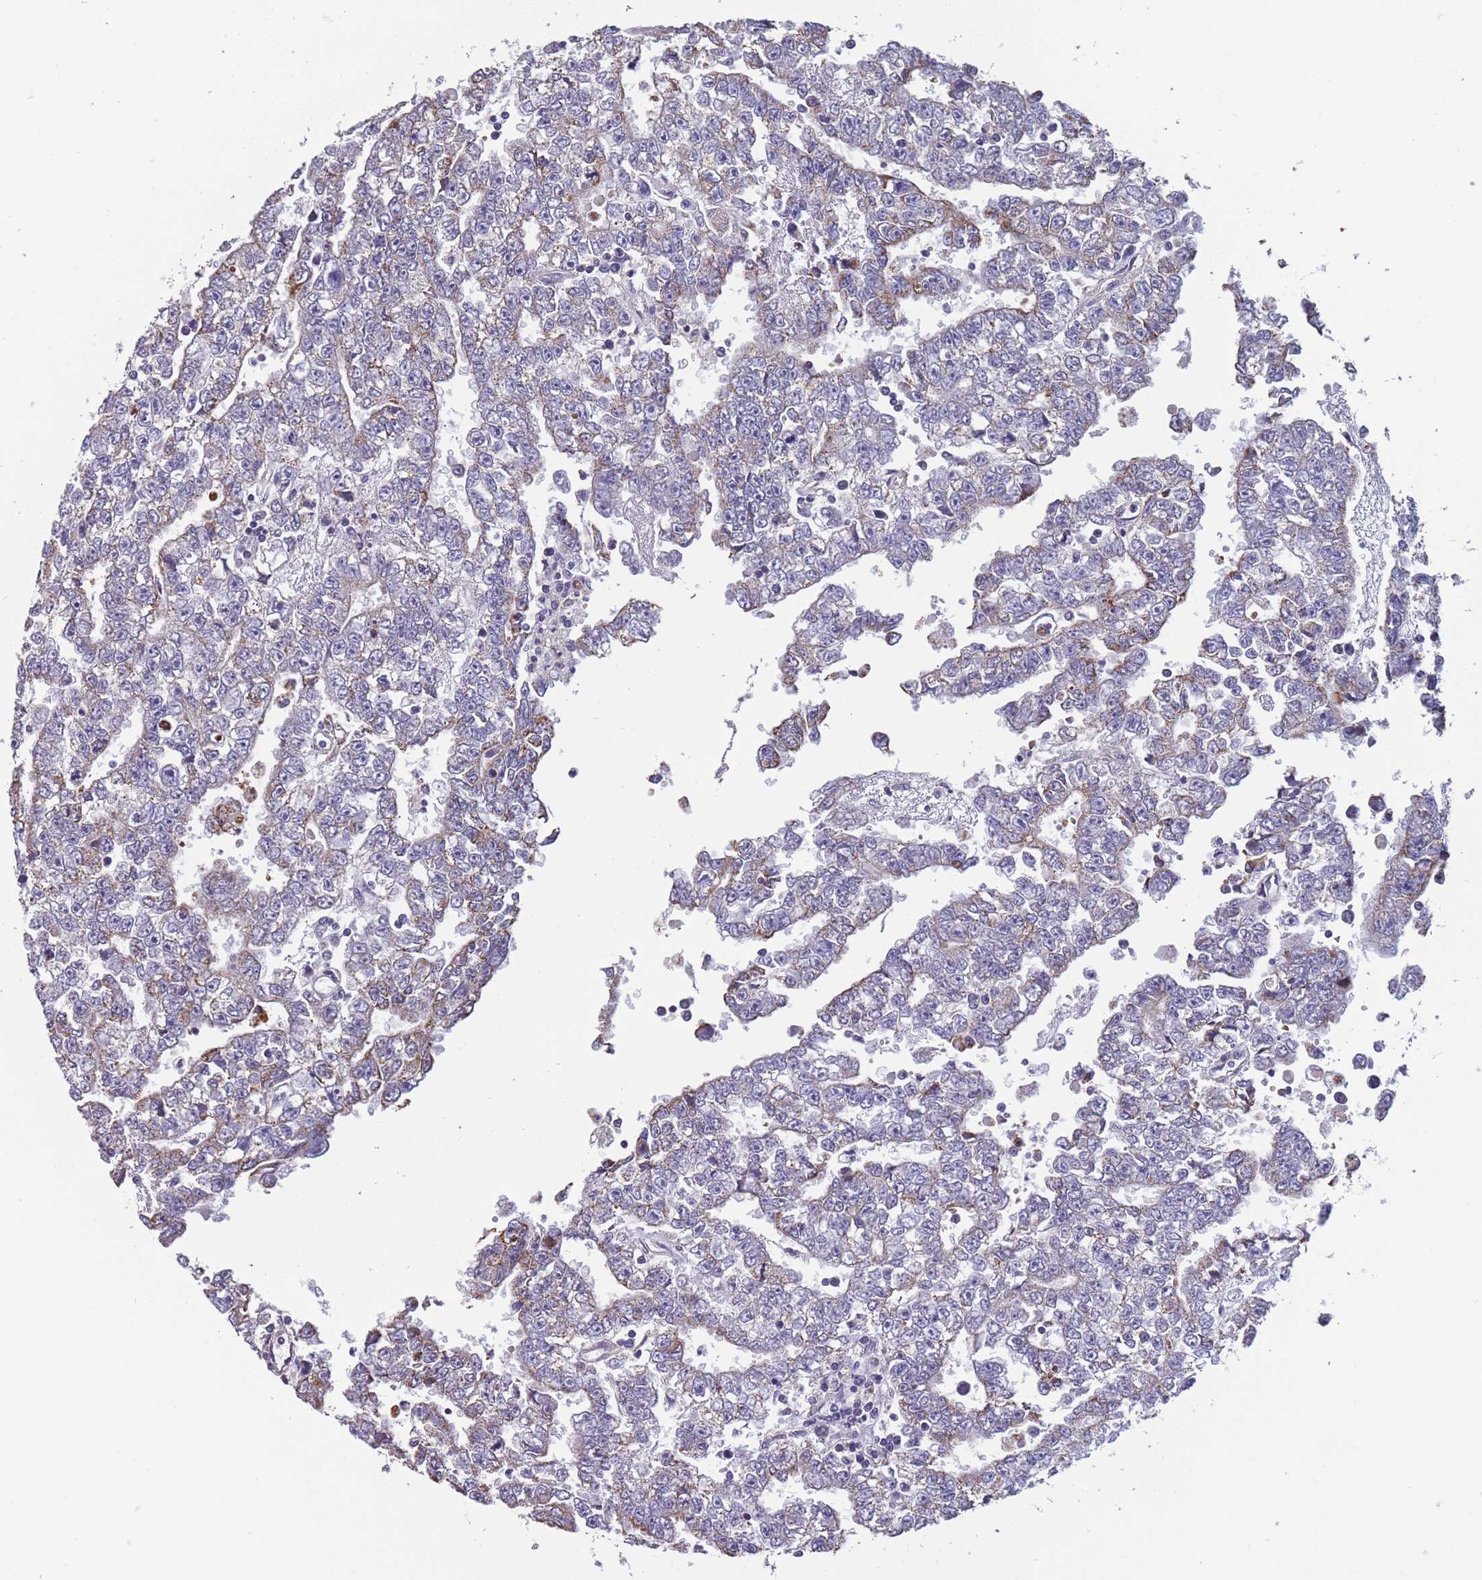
{"staining": {"intensity": "weak", "quantity": "25%-75%", "location": "cytoplasmic/membranous"}, "tissue": "testis cancer", "cell_type": "Tumor cells", "image_type": "cancer", "snomed": [{"axis": "morphology", "description": "Carcinoma, Embryonal, NOS"}, {"axis": "topography", "description": "Testis"}], "caption": "A brown stain highlights weak cytoplasmic/membranous expression of a protein in human testis embryonal carcinoma tumor cells.", "gene": "TOMM40L", "patient": {"sex": "male", "age": 25}}